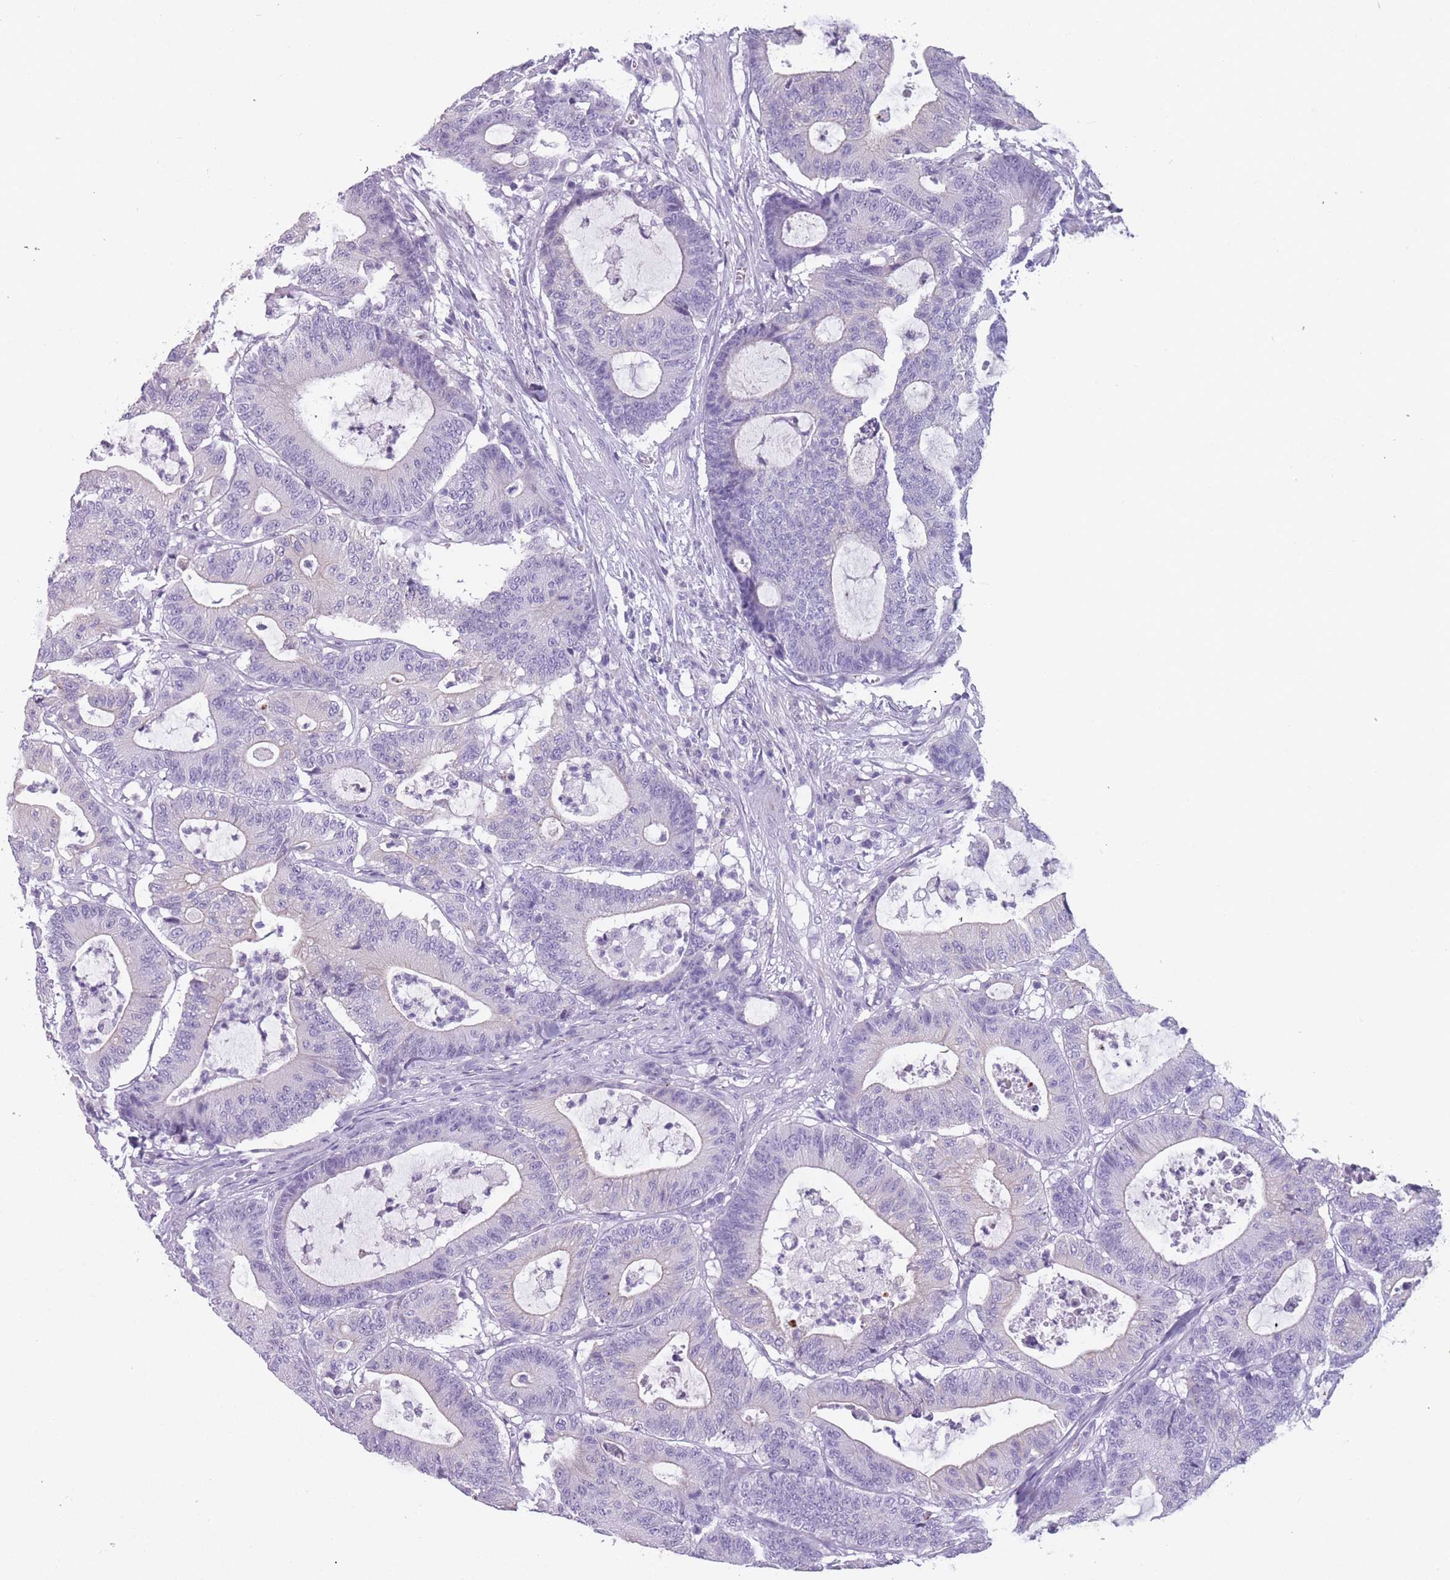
{"staining": {"intensity": "negative", "quantity": "none", "location": "none"}, "tissue": "colorectal cancer", "cell_type": "Tumor cells", "image_type": "cancer", "snomed": [{"axis": "morphology", "description": "Adenocarcinoma, NOS"}, {"axis": "topography", "description": "Colon"}], "caption": "This is an immunohistochemistry image of colorectal adenocarcinoma. There is no positivity in tumor cells.", "gene": "PPFIA3", "patient": {"sex": "female", "age": 84}}